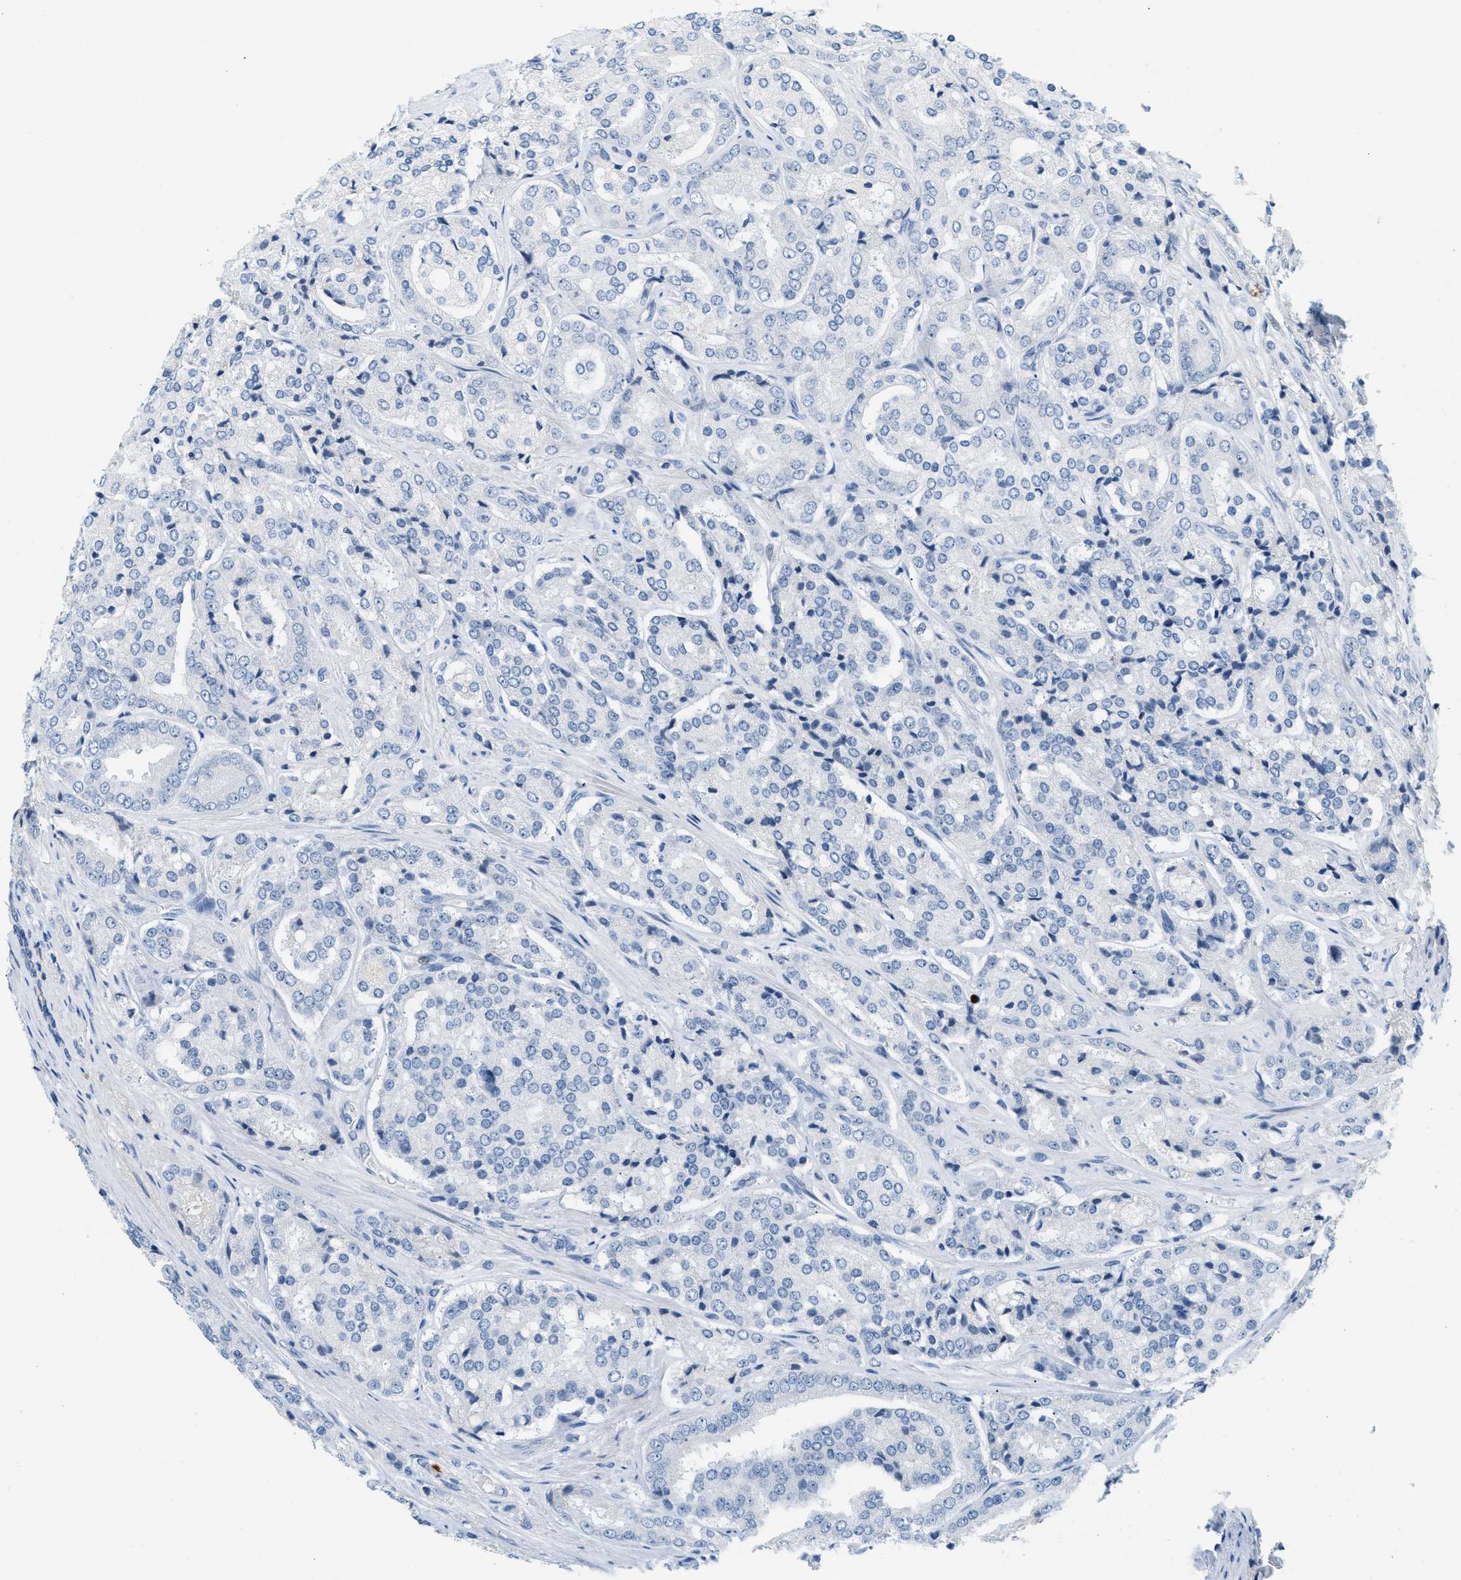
{"staining": {"intensity": "negative", "quantity": "none", "location": "none"}, "tissue": "prostate cancer", "cell_type": "Tumor cells", "image_type": "cancer", "snomed": [{"axis": "morphology", "description": "Adenocarcinoma, High grade"}, {"axis": "topography", "description": "Prostate"}], "caption": "Tumor cells show no significant staining in prostate cancer.", "gene": "LCN2", "patient": {"sex": "male", "age": 65}}